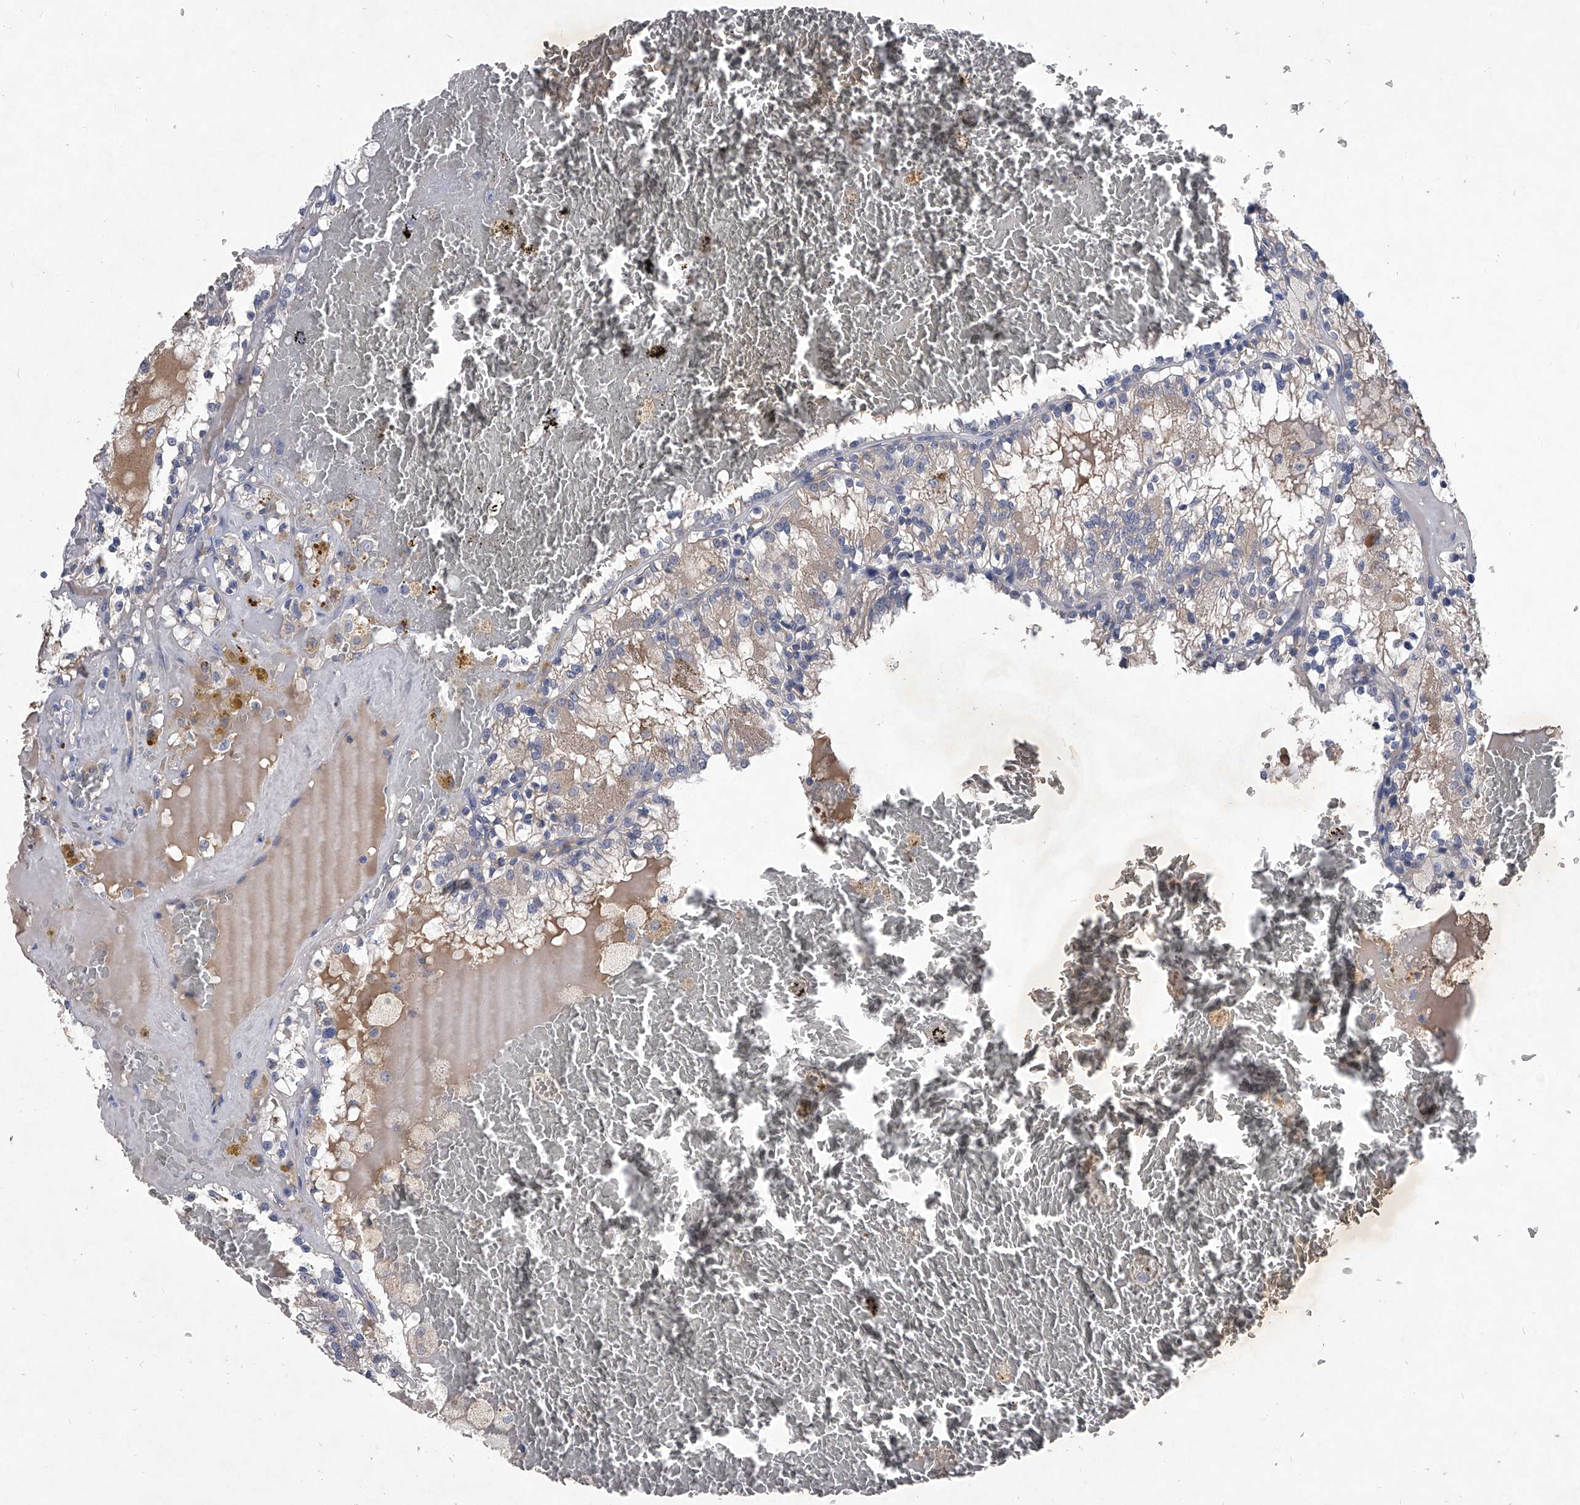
{"staining": {"intensity": "negative", "quantity": "none", "location": "none"}, "tissue": "renal cancer", "cell_type": "Tumor cells", "image_type": "cancer", "snomed": [{"axis": "morphology", "description": "Adenocarcinoma, NOS"}, {"axis": "topography", "description": "Kidney"}], "caption": "Immunohistochemistry of human adenocarcinoma (renal) reveals no positivity in tumor cells.", "gene": "C5", "patient": {"sex": "female", "age": 56}}